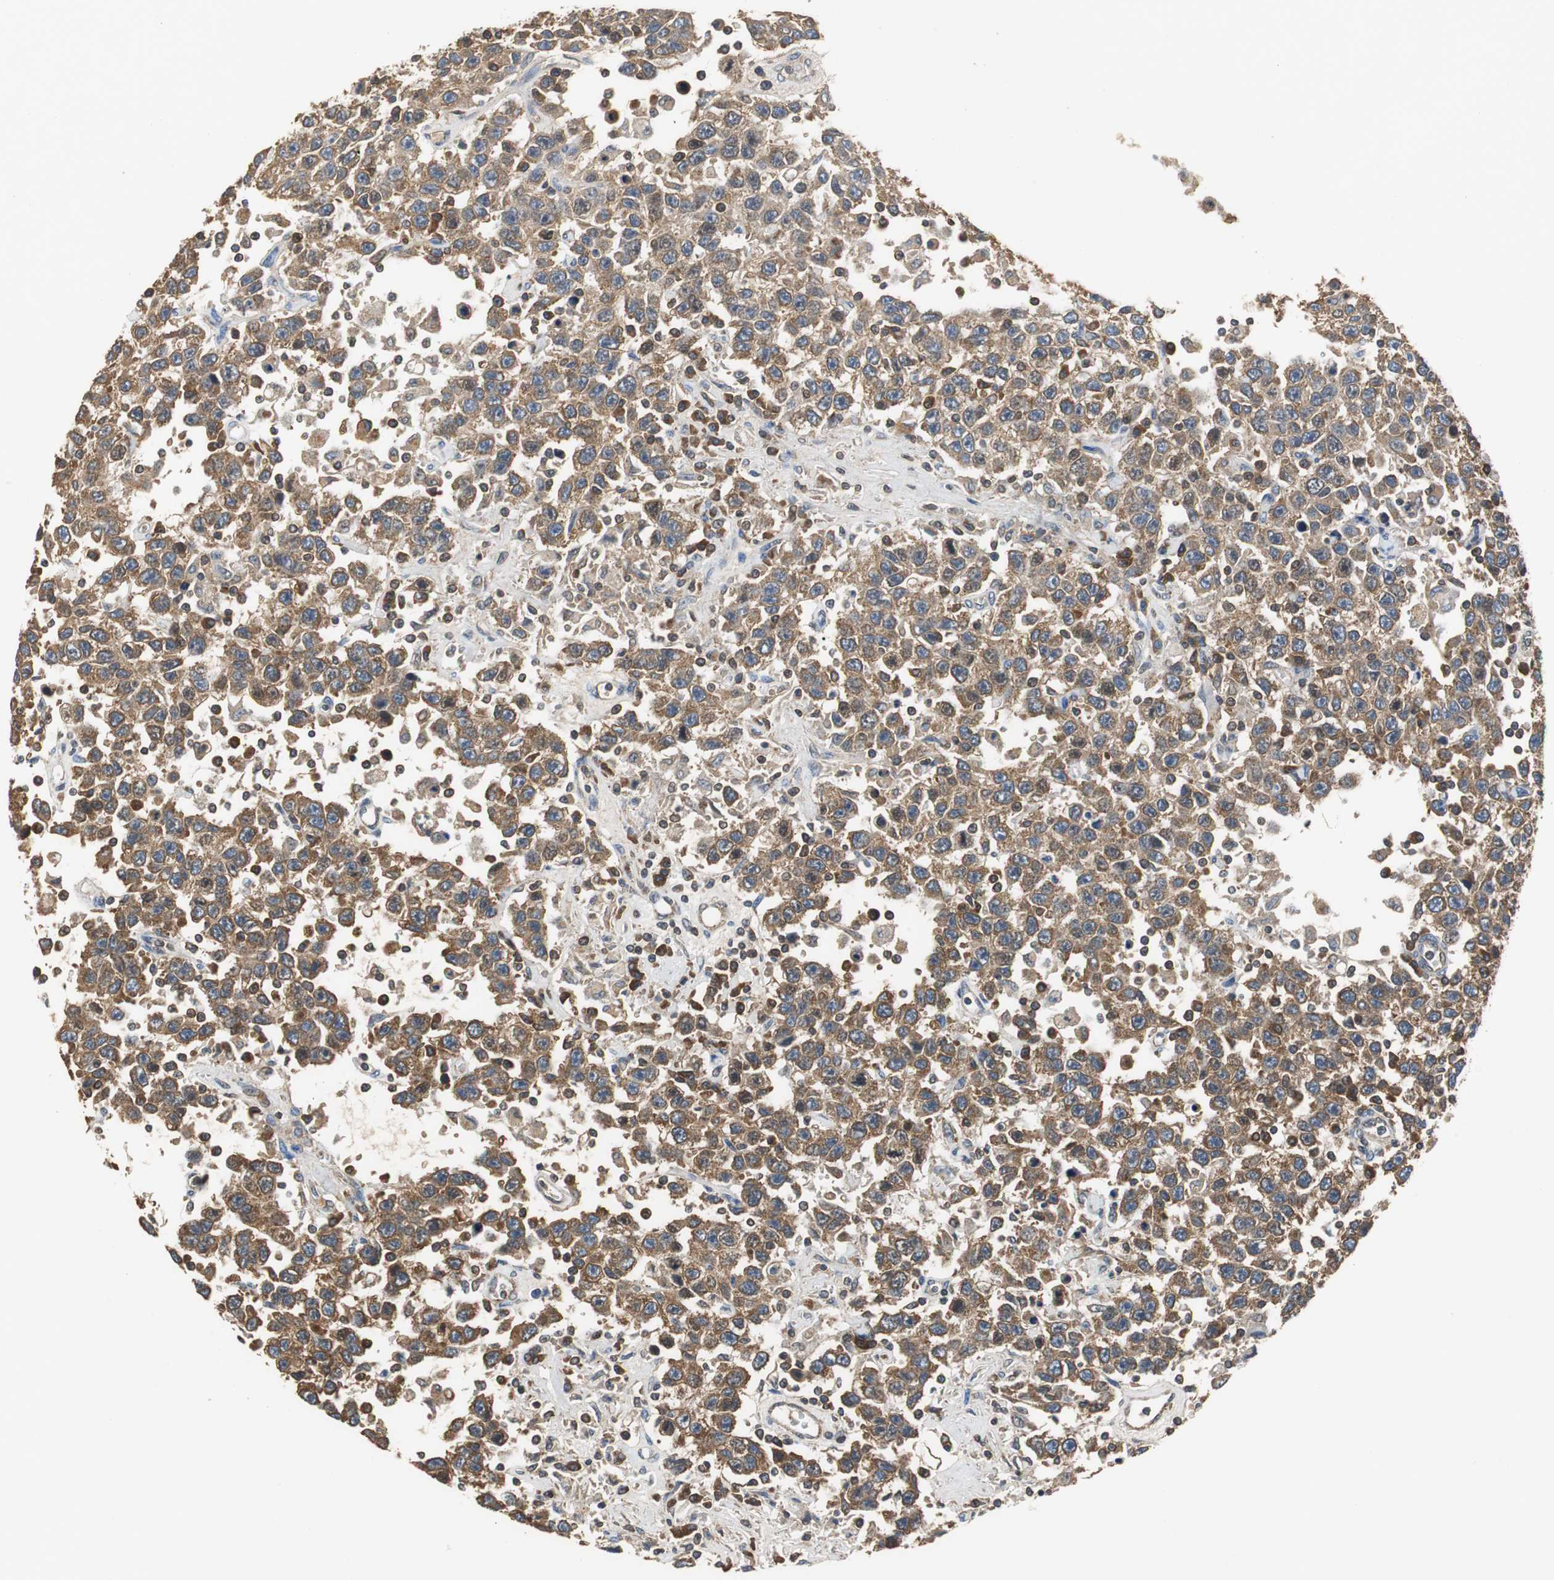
{"staining": {"intensity": "moderate", "quantity": ">75%", "location": "cytoplasmic/membranous"}, "tissue": "testis cancer", "cell_type": "Tumor cells", "image_type": "cancer", "snomed": [{"axis": "morphology", "description": "Seminoma, NOS"}, {"axis": "topography", "description": "Testis"}], "caption": "Immunohistochemistry (IHC) photomicrograph of neoplastic tissue: human testis seminoma stained using IHC exhibits medium levels of moderate protein expression localized specifically in the cytoplasmic/membranous of tumor cells, appearing as a cytoplasmic/membranous brown color.", "gene": "VBP1", "patient": {"sex": "male", "age": 41}}